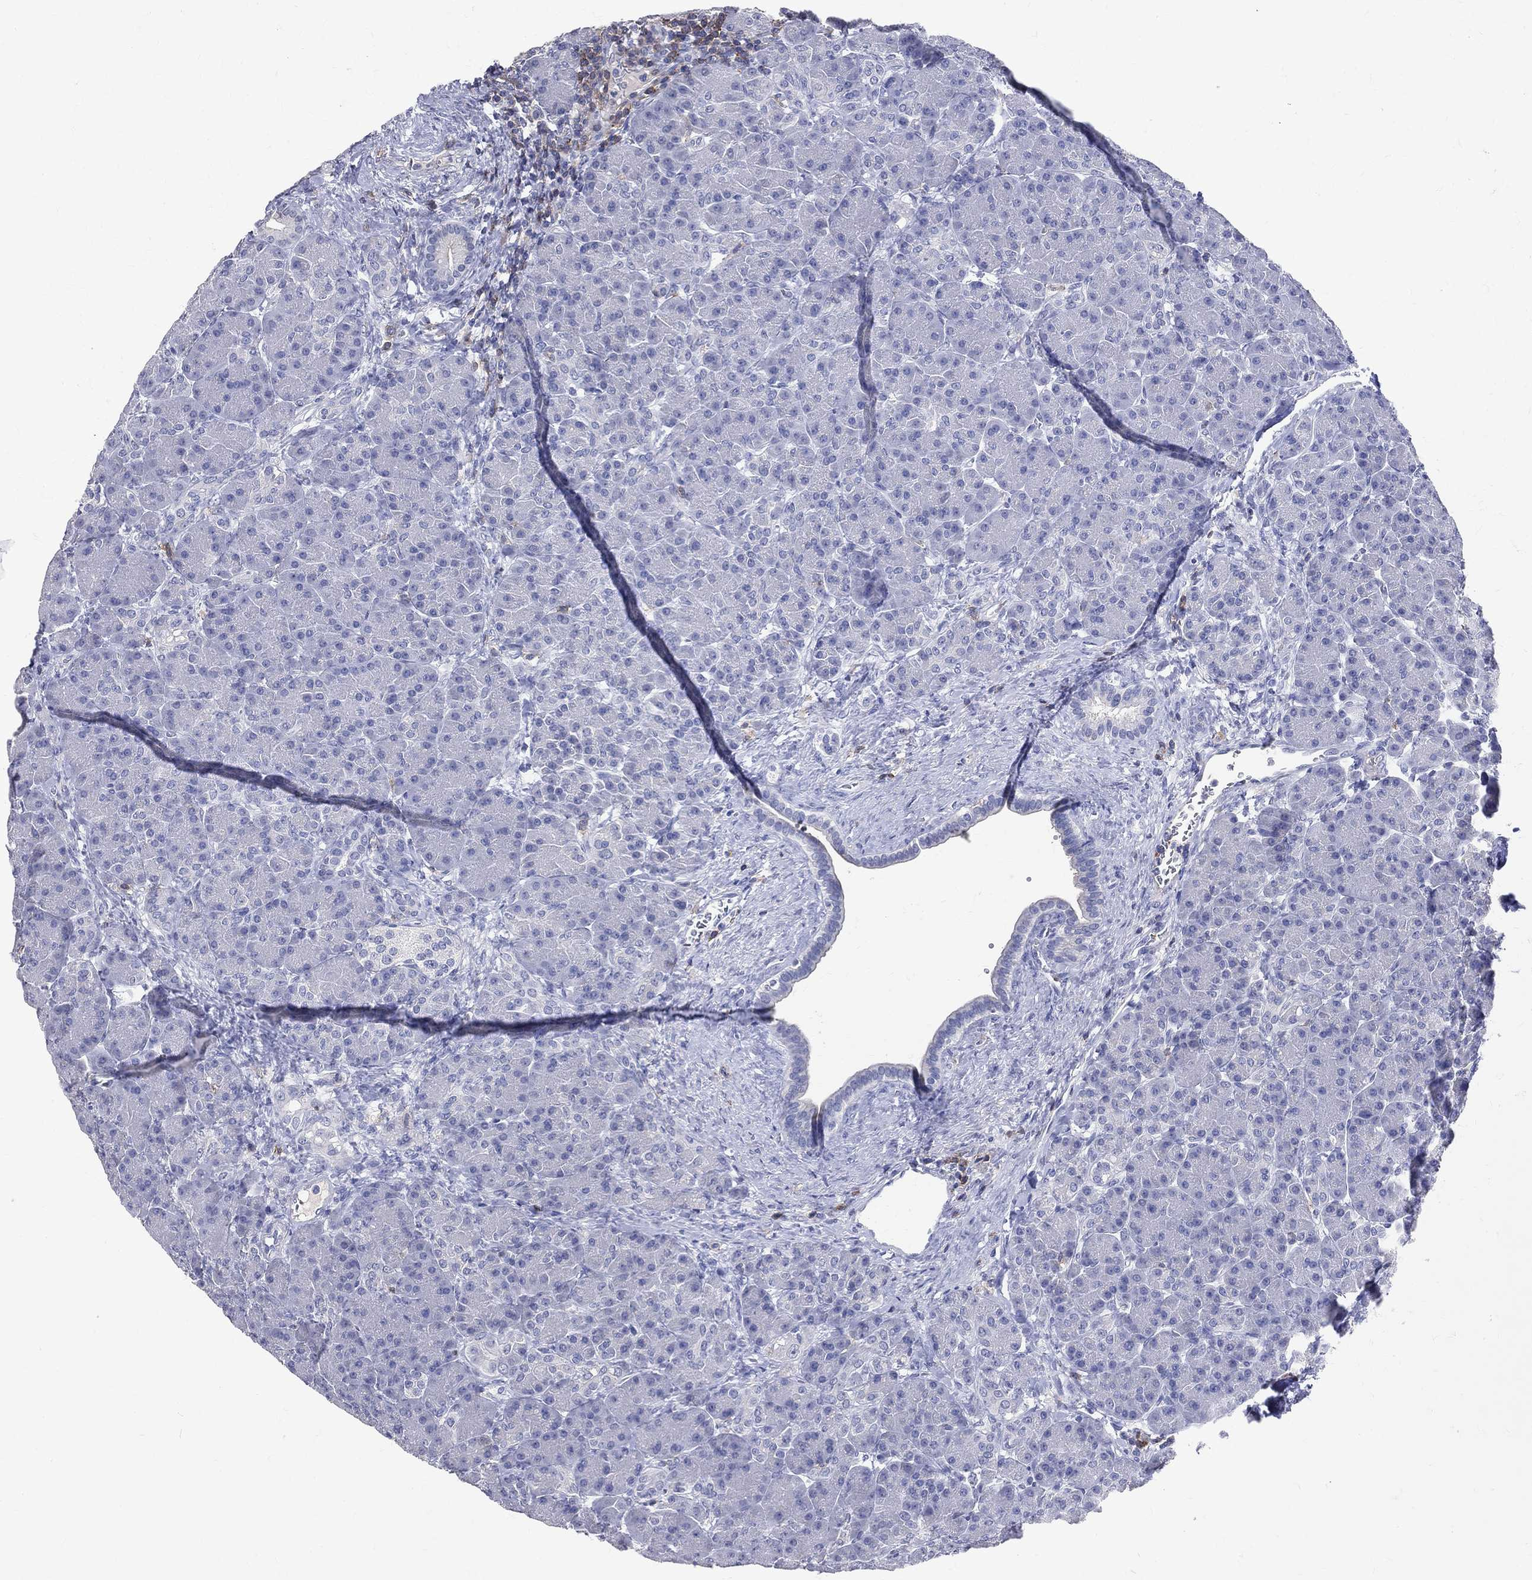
{"staining": {"intensity": "negative", "quantity": "none", "location": "none"}, "tissue": "pancreas", "cell_type": "Exocrine glandular cells", "image_type": "normal", "snomed": [{"axis": "morphology", "description": "Normal tissue, NOS"}, {"axis": "topography", "description": "Pancreas"}], "caption": "This histopathology image is of normal pancreas stained with immunohistochemistry (IHC) to label a protein in brown with the nuclei are counter-stained blue. There is no staining in exocrine glandular cells. (DAB (3,3'-diaminobenzidine) immunohistochemistry visualized using brightfield microscopy, high magnification).", "gene": "LAT", "patient": {"sex": "female", "age": 63}}